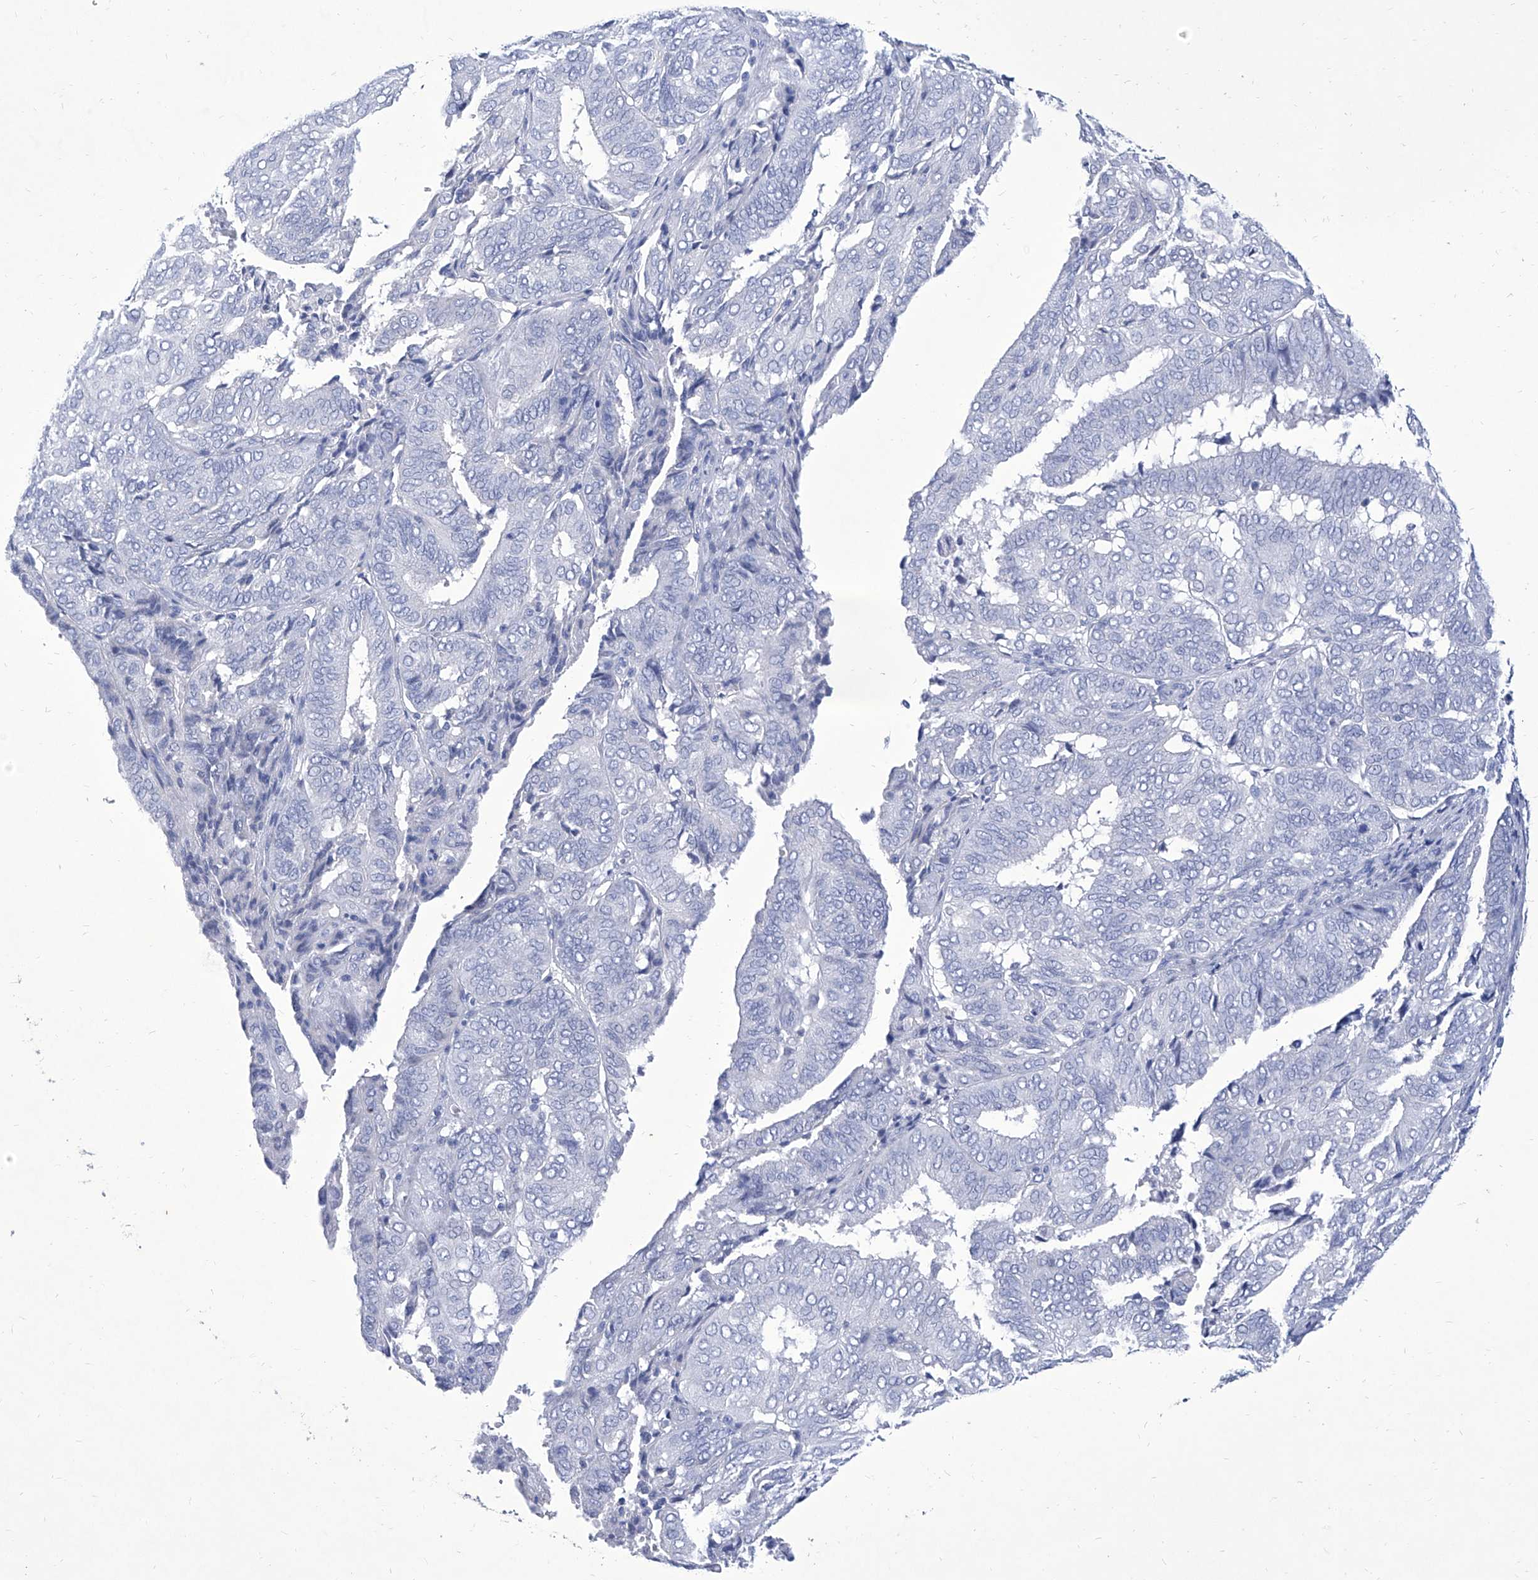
{"staining": {"intensity": "negative", "quantity": "none", "location": "none"}, "tissue": "endometrial cancer", "cell_type": "Tumor cells", "image_type": "cancer", "snomed": [{"axis": "morphology", "description": "Adenocarcinoma, NOS"}, {"axis": "topography", "description": "Uterus"}], "caption": "Immunohistochemical staining of human endometrial adenocarcinoma displays no significant positivity in tumor cells.", "gene": "IFNL2", "patient": {"sex": "female", "age": 60}}